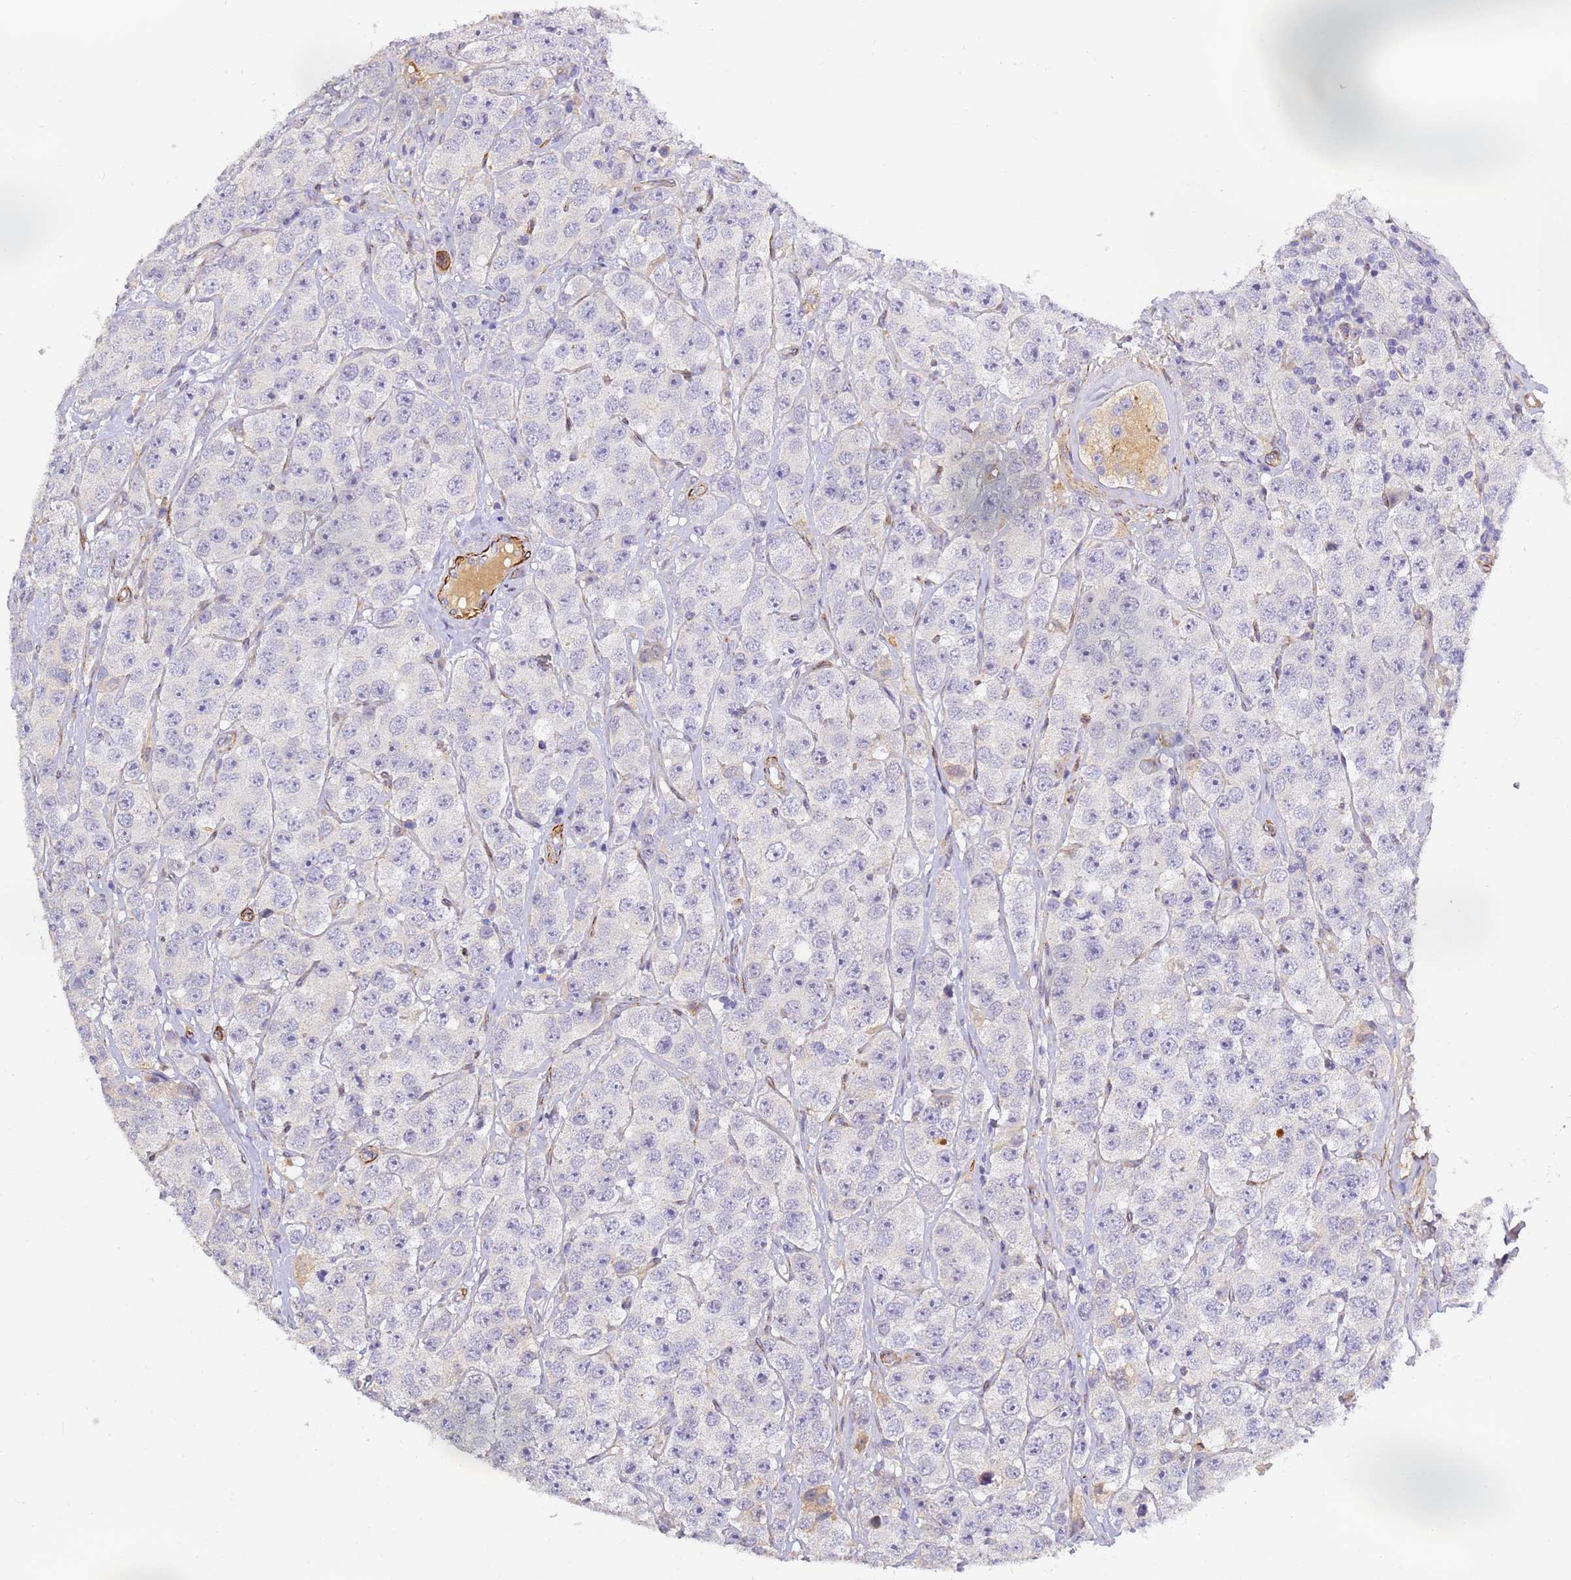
{"staining": {"intensity": "negative", "quantity": "none", "location": "none"}, "tissue": "testis cancer", "cell_type": "Tumor cells", "image_type": "cancer", "snomed": [{"axis": "morphology", "description": "Seminoma, NOS"}, {"axis": "topography", "description": "Testis"}], "caption": "IHC of human seminoma (testis) demonstrates no staining in tumor cells.", "gene": "CFH", "patient": {"sex": "male", "age": 28}}